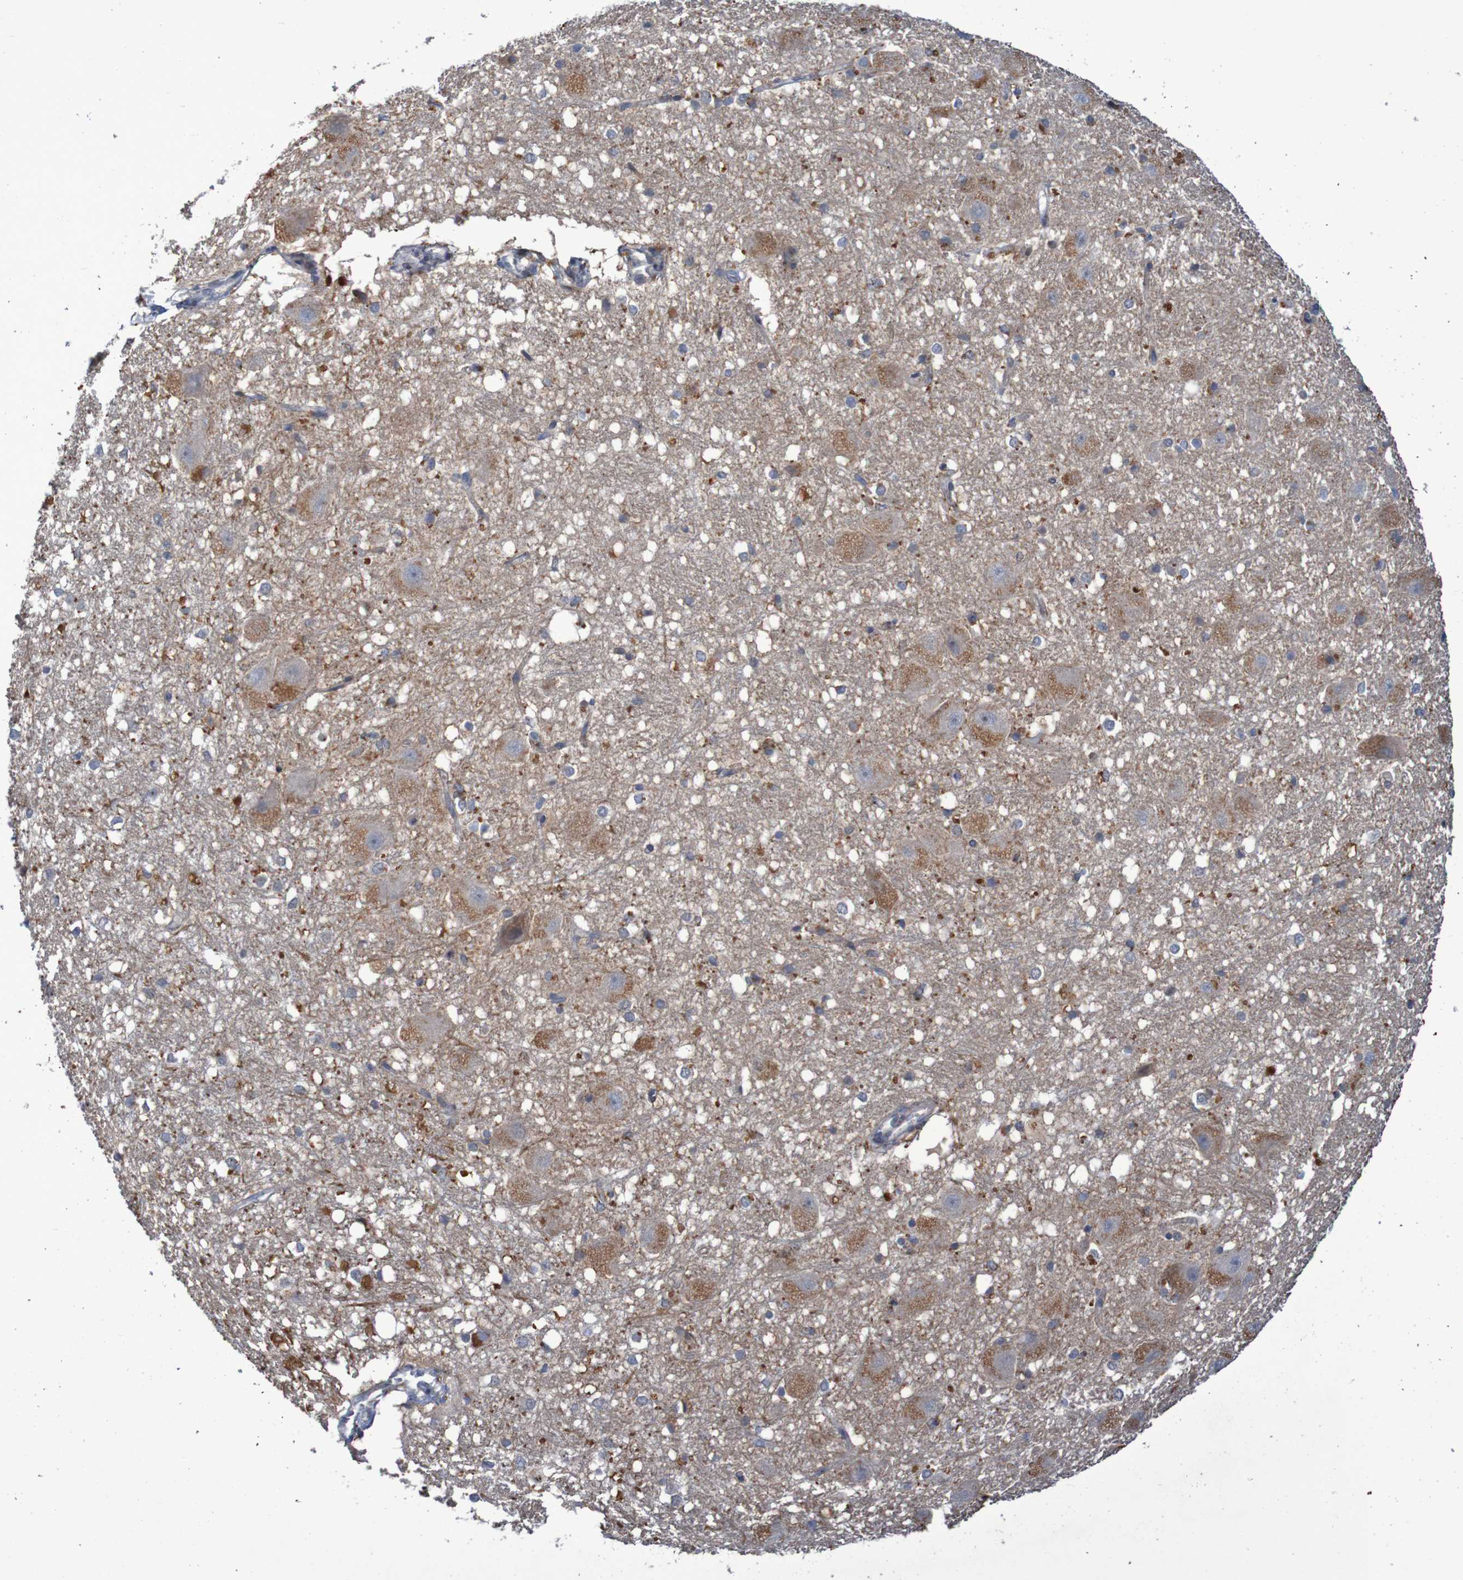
{"staining": {"intensity": "moderate", "quantity": "<25%", "location": "cytoplasmic/membranous"}, "tissue": "hippocampus", "cell_type": "Glial cells", "image_type": "normal", "snomed": [{"axis": "morphology", "description": "Normal tissue, NOS"}, {"axis": "topography", "description": "Hippocampus"}], "caption": "Immunohistochemistry (IHC) micrograph of normal hippocampus stained for a protein (brown), which displays low levels of moderate cytoplasmic/membranous positivity in approximately <25% of glial cells.", "gene": "FBP1", "patient": {"sex": "female", "age": 19}}